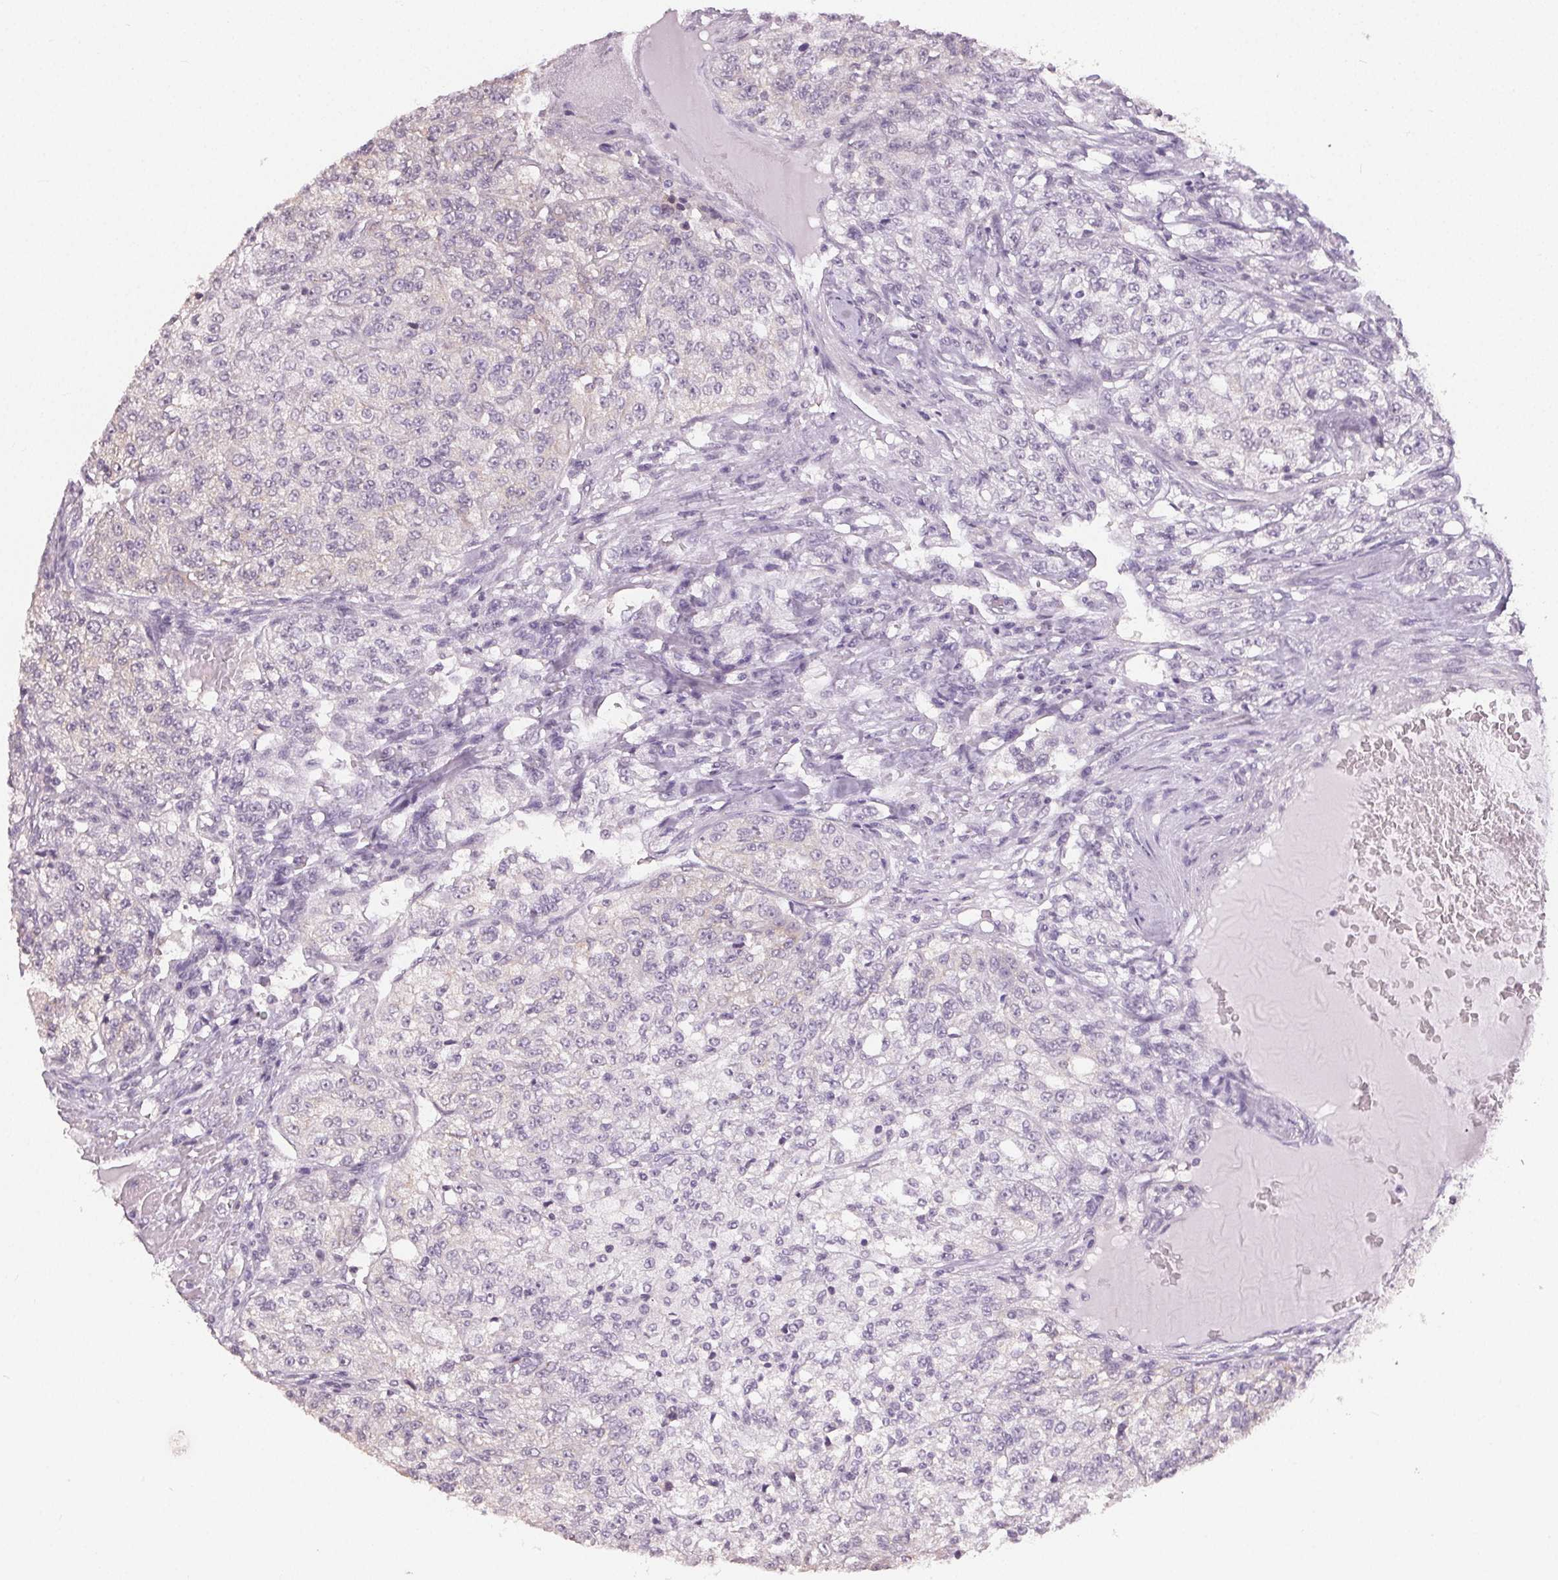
{"staining": {"intensity": "negative", "quantity": "none", "location": "none"}, "tissue": "renal cancer", "cell_type": "Tumor cells", "image_type": "cancer", "snomed": [{"axis": "morphology", "description": "Adenocarcinoma, NOS"}, {"axis": "topography", "description": "Kidney"}], "caption": "Immunohistochemistry (IHC) of renal cancer (adenocarcinoma) shows no positivity in tumor cells. (DAB (3,3'-diaminobenzidine) immunohistochemistry with hematoxylin counter stain).", "gene": "TMEM174", "patient": {"sex": "female", "age": 63}}